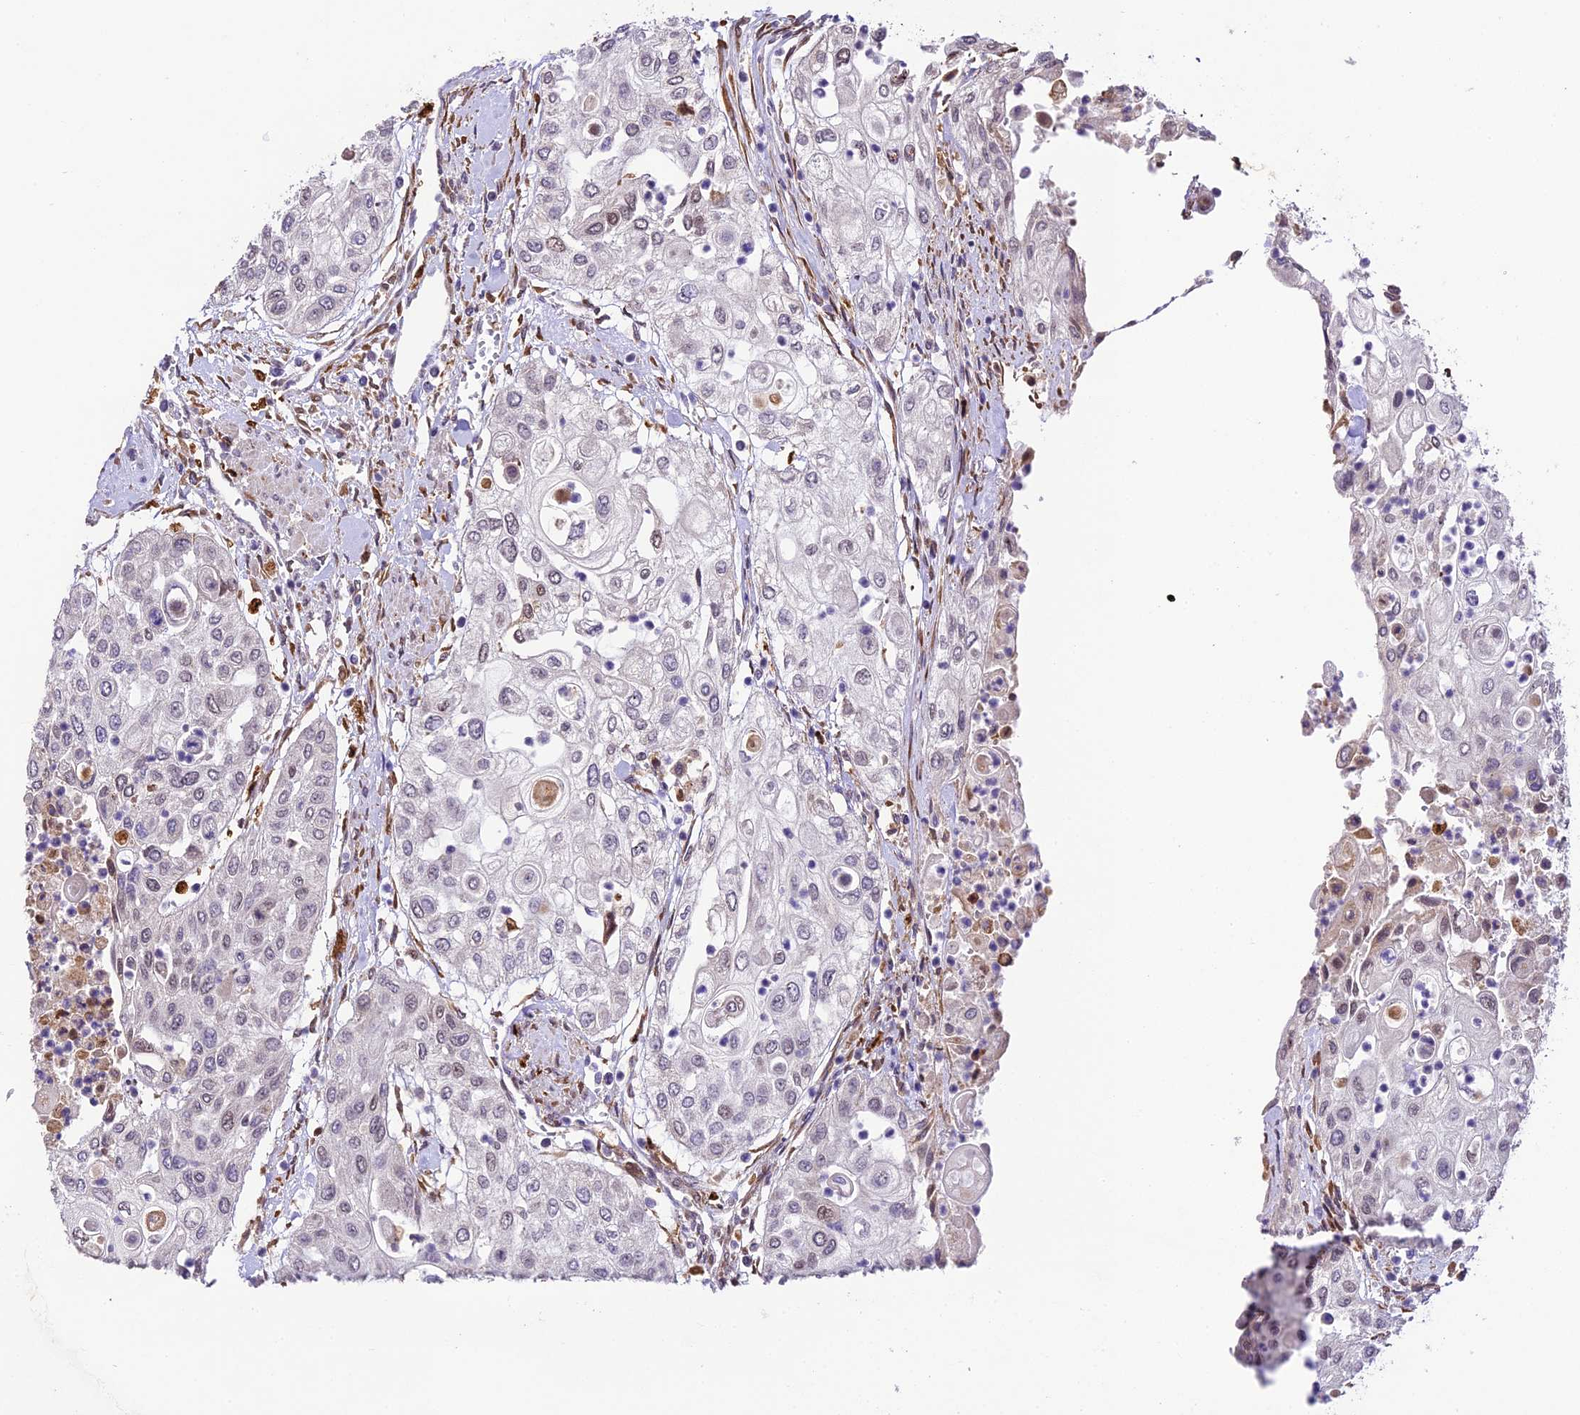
{"staining": {"intensity": "negative", "quantity": "none", "location": "none"}, "tissue": "urothelial cancer", "cell_type": "Tumor cells", "image_type": "cancer", "snomed": [{"axis": "morphology", "description": "Urothelial carcinoma, High grade"}, {"axis": "topography", "description": "Urinary bladder"}], "caption": "The photomicrograph displays no significant positivity in tumor cells of urothelial cancer.", "gene": "TRIM22", "patient": {"sex": "female", "age": 79}}